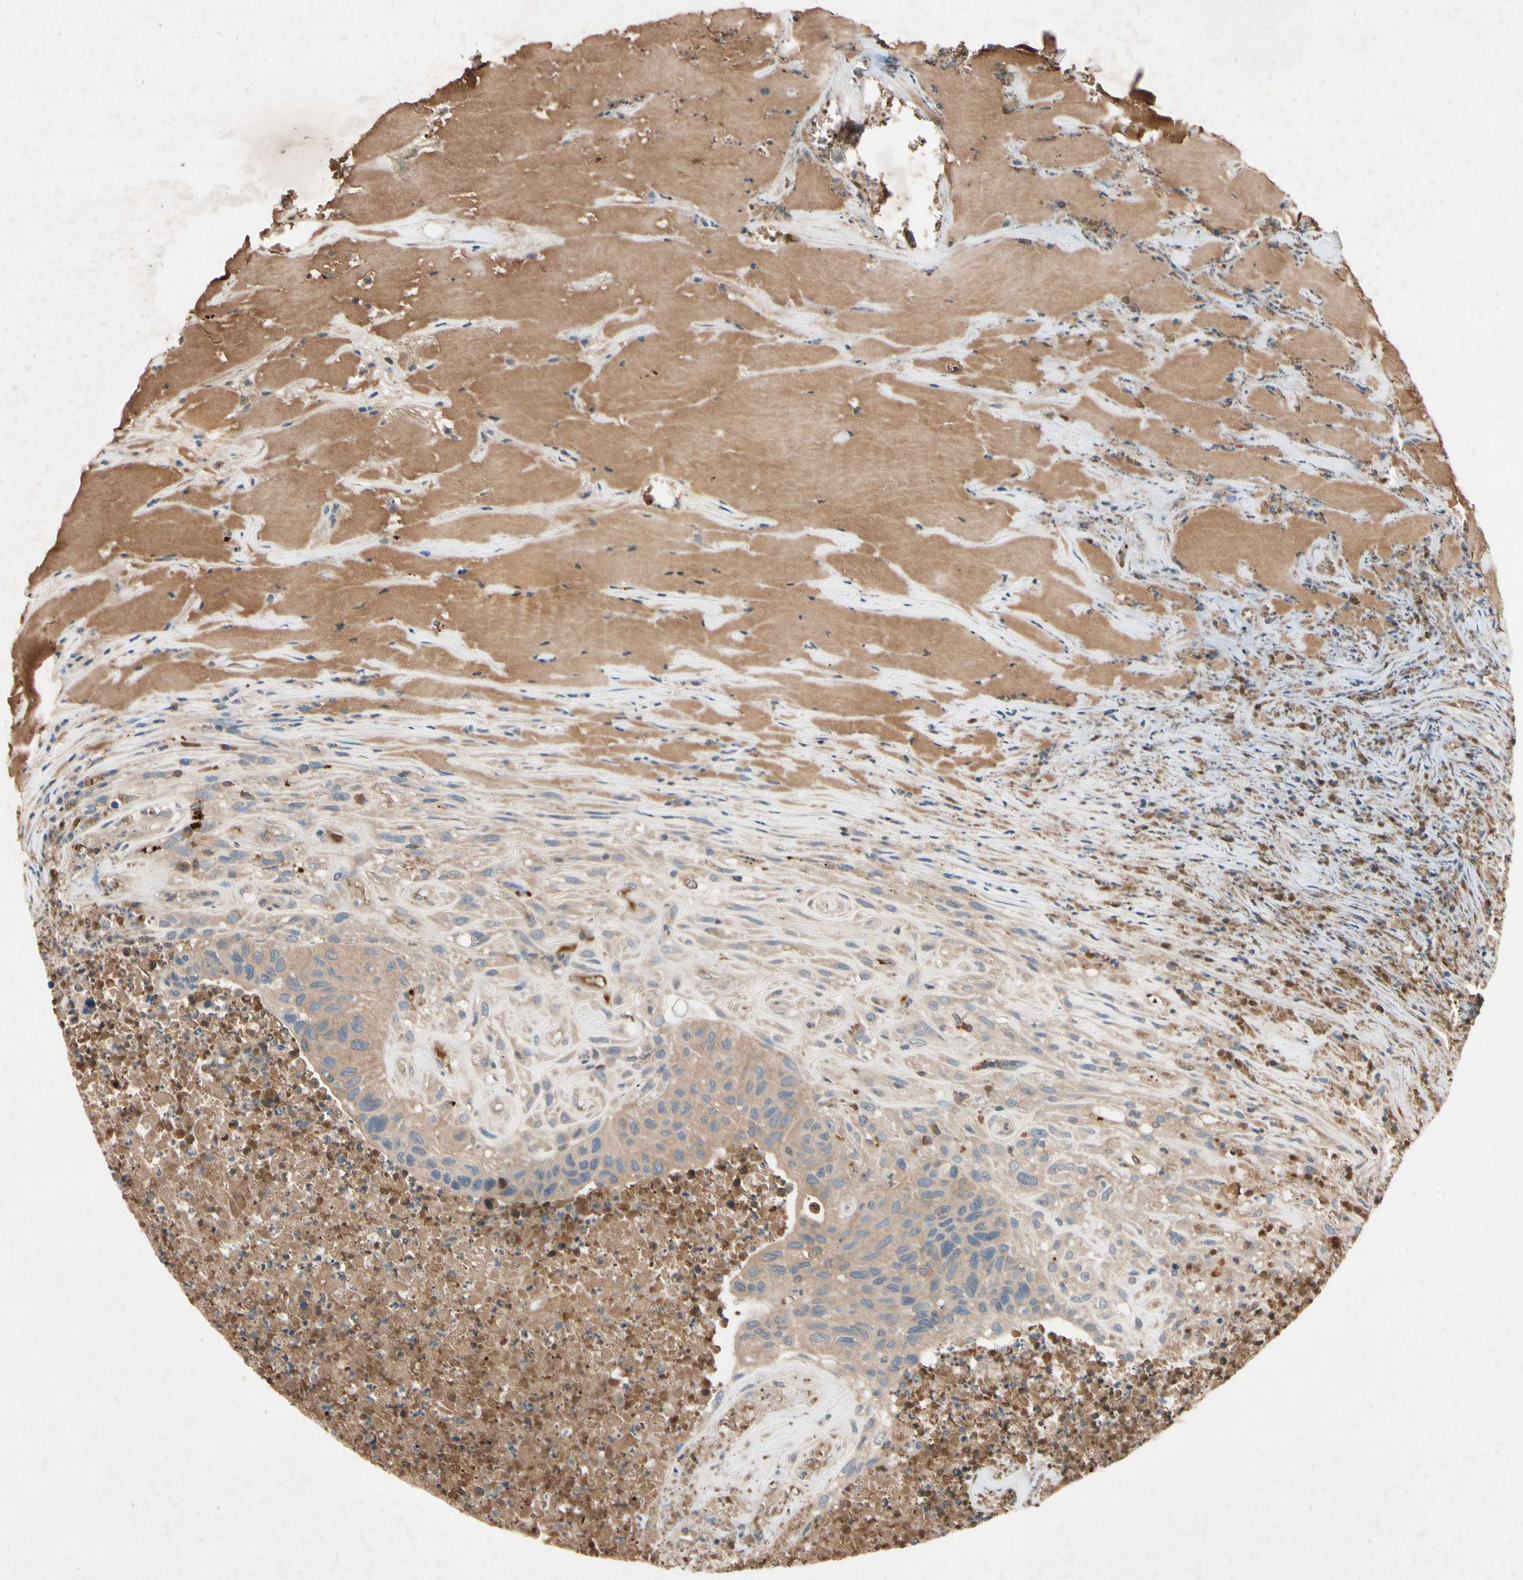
{"staining": {"intensity": "weak", "quantity": ">75%", "location": "cytoplasmic/membranous"}, "tissue": "urothelial cancer", "cell_type": "Tumor cells", "image_type": "cancer", "snomed": [{"axis": "morphology", "description": "Urothelial carcinoma, High grade"}, {"axis": "topography", "description": "Urinary bladder"}], "caption": "About >75% of tumor cells in urothelial cancer display weak cytoplasmic/membranous protein expression as visualized by brown immunohistochemical staining.", "gene": "IL1RL1", "patient": {"sex": "male", "age": 66}}